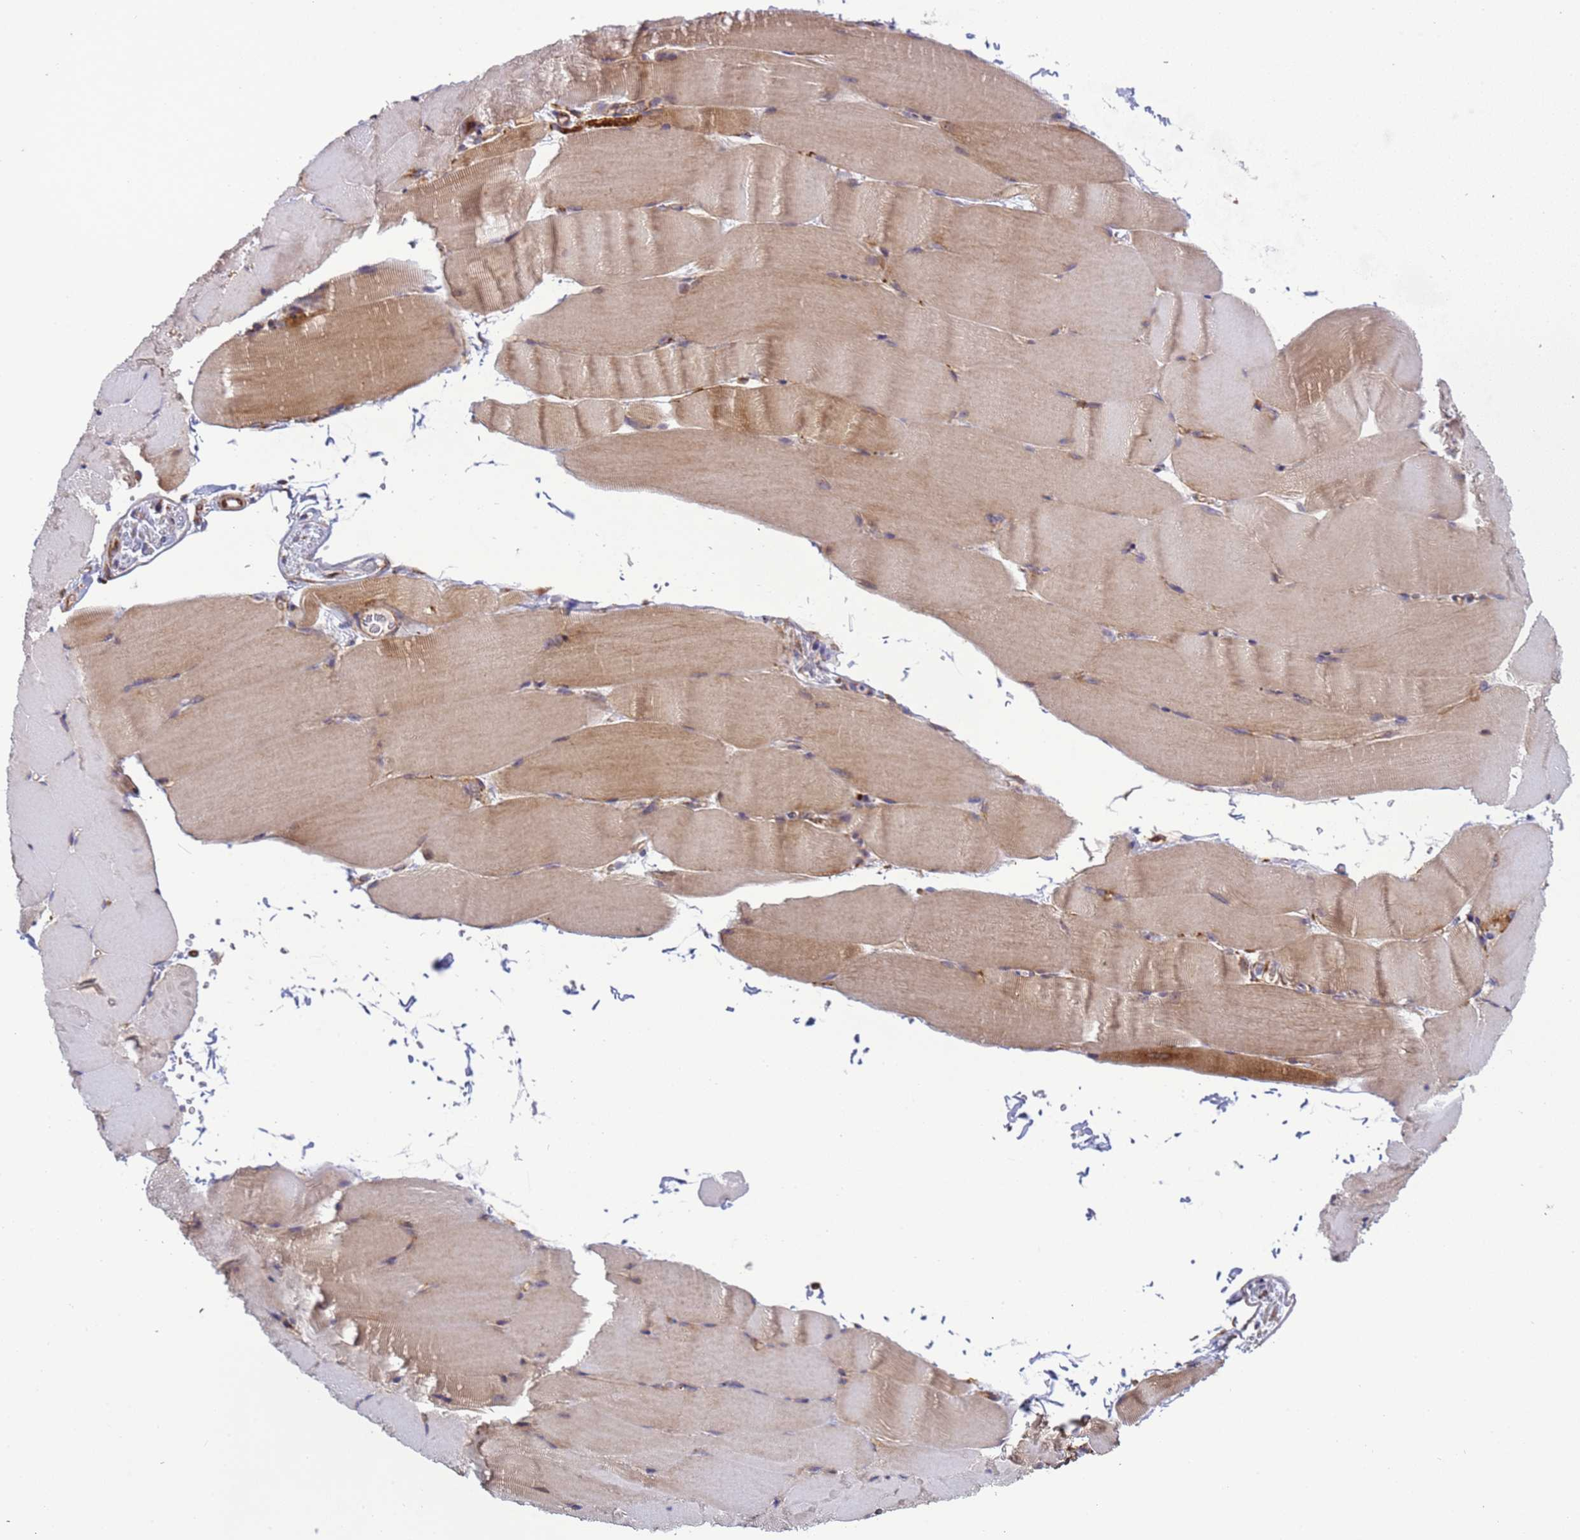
{"staining": {"intensity": "moderate", "quantity": "25%-75%", "location": "cytoplasmic/membranous"}, "tissue": "skeletal muscle", "cell_type": "Myocytes", "image_type": "normal", "snomed": [{"axis": "morphology", "description": "Normal tissue, NOS"}, {"axis": "topography", "description": "Skeletal muscle"}, {"axis": "topography", "description": "Parathyroid gland"}], "caption": "A high-resolution image shows IHC staining of normal skeletal muscle, which demonstrates moderate cytoplasmic/membranous positivity in about 25%-75% of myocytes.", "gene": "RPL36", "patient": {"sex": "female", "age": 37}}